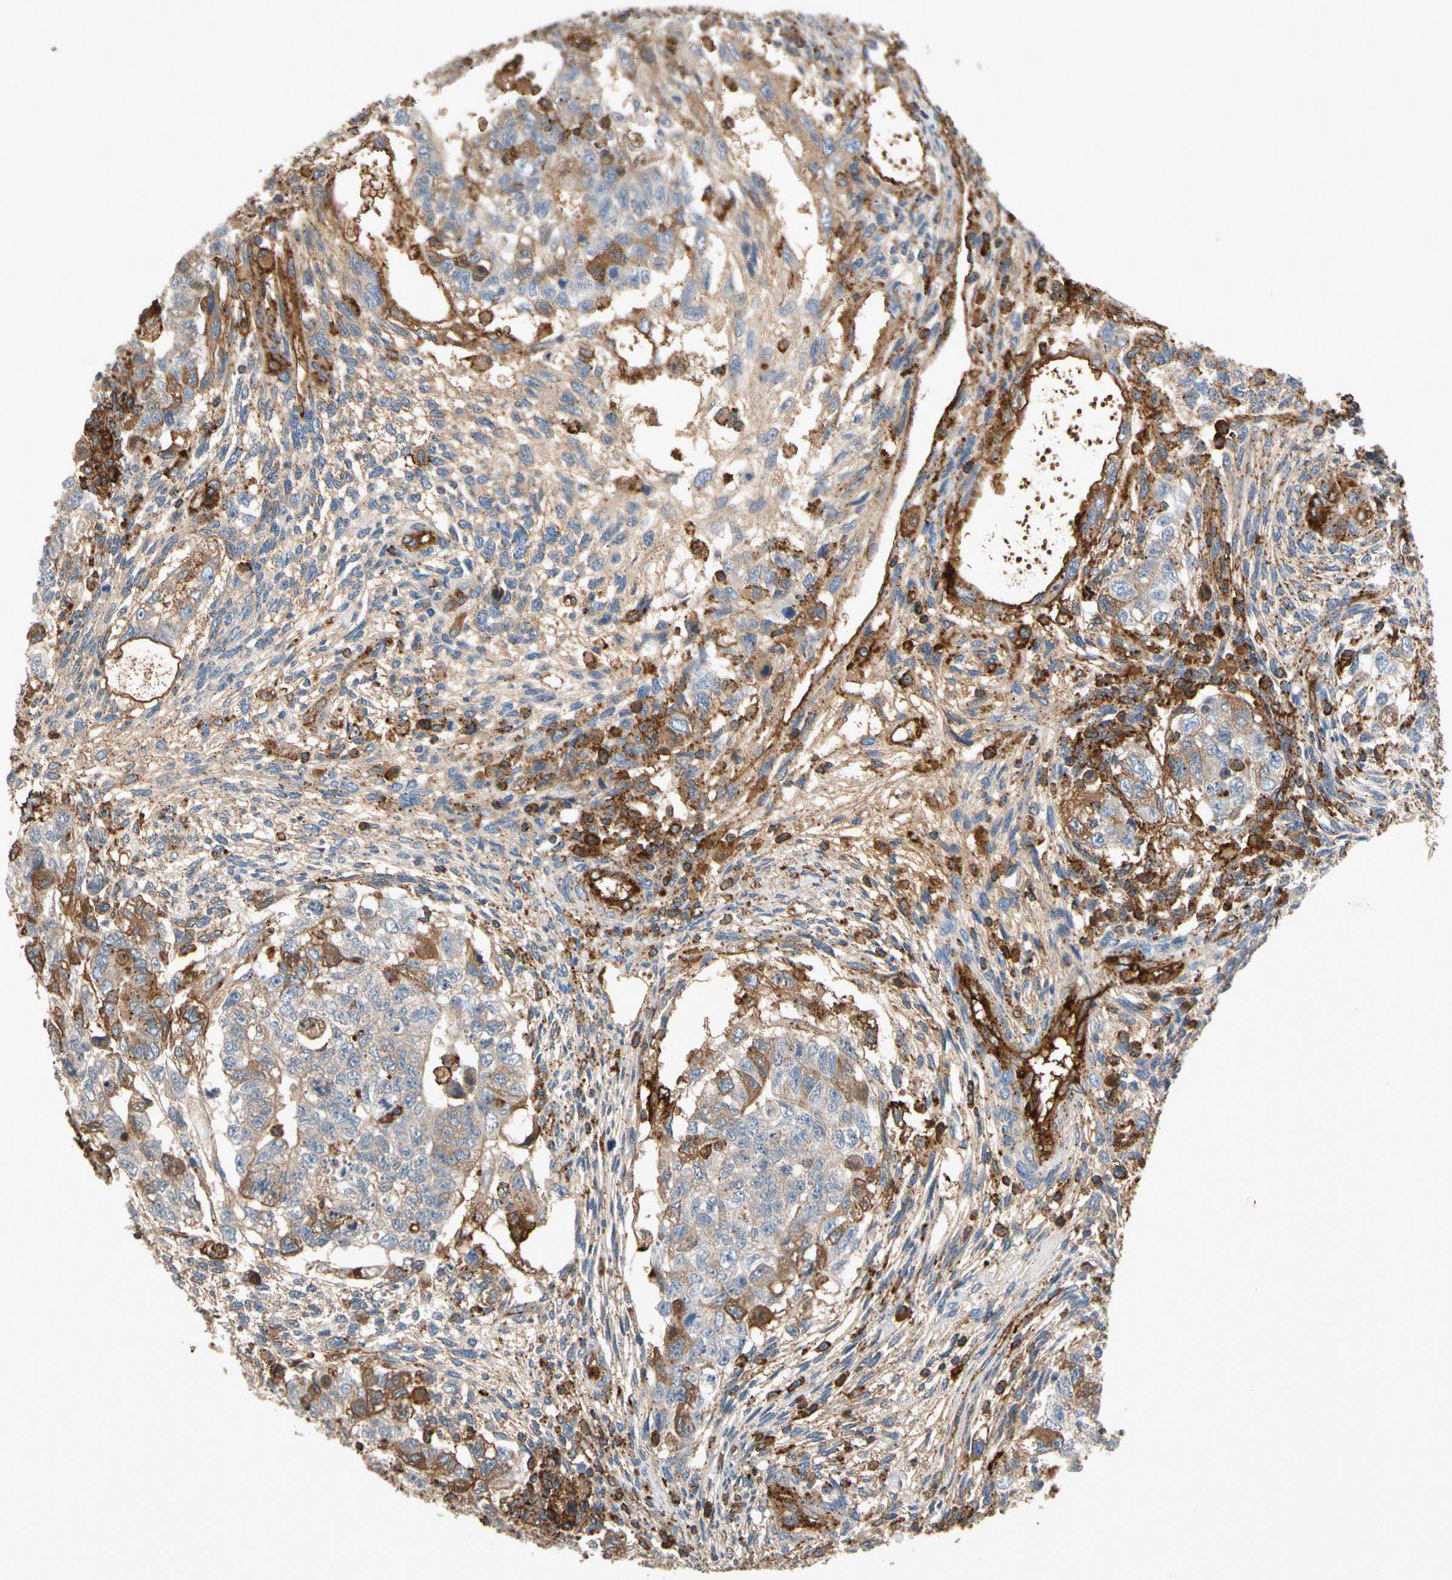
{"staining": {"intensity": "moderate", "quantity": ">75%", "location": "cytoplasmic/membranous"}, "tissue": "testis cancer", "cell_type": "Tumor cells", "image_type": "cancer", "snomed": [{"axis": "morphology", "description": "Normal tissue, NOS"}, {"axis": "morphology", "description": "Carcinoma, Embryonal, NOS"}, {"axis": "topography", "description": "Testis"}], "caption": "Tumor cells reveal medium levels of moderate cytoplasmic/membranous positivity in about >75% of cells in testis cancer.", "gene": "NDFIP2", "patient": {"sex": "male", "age": 36}}